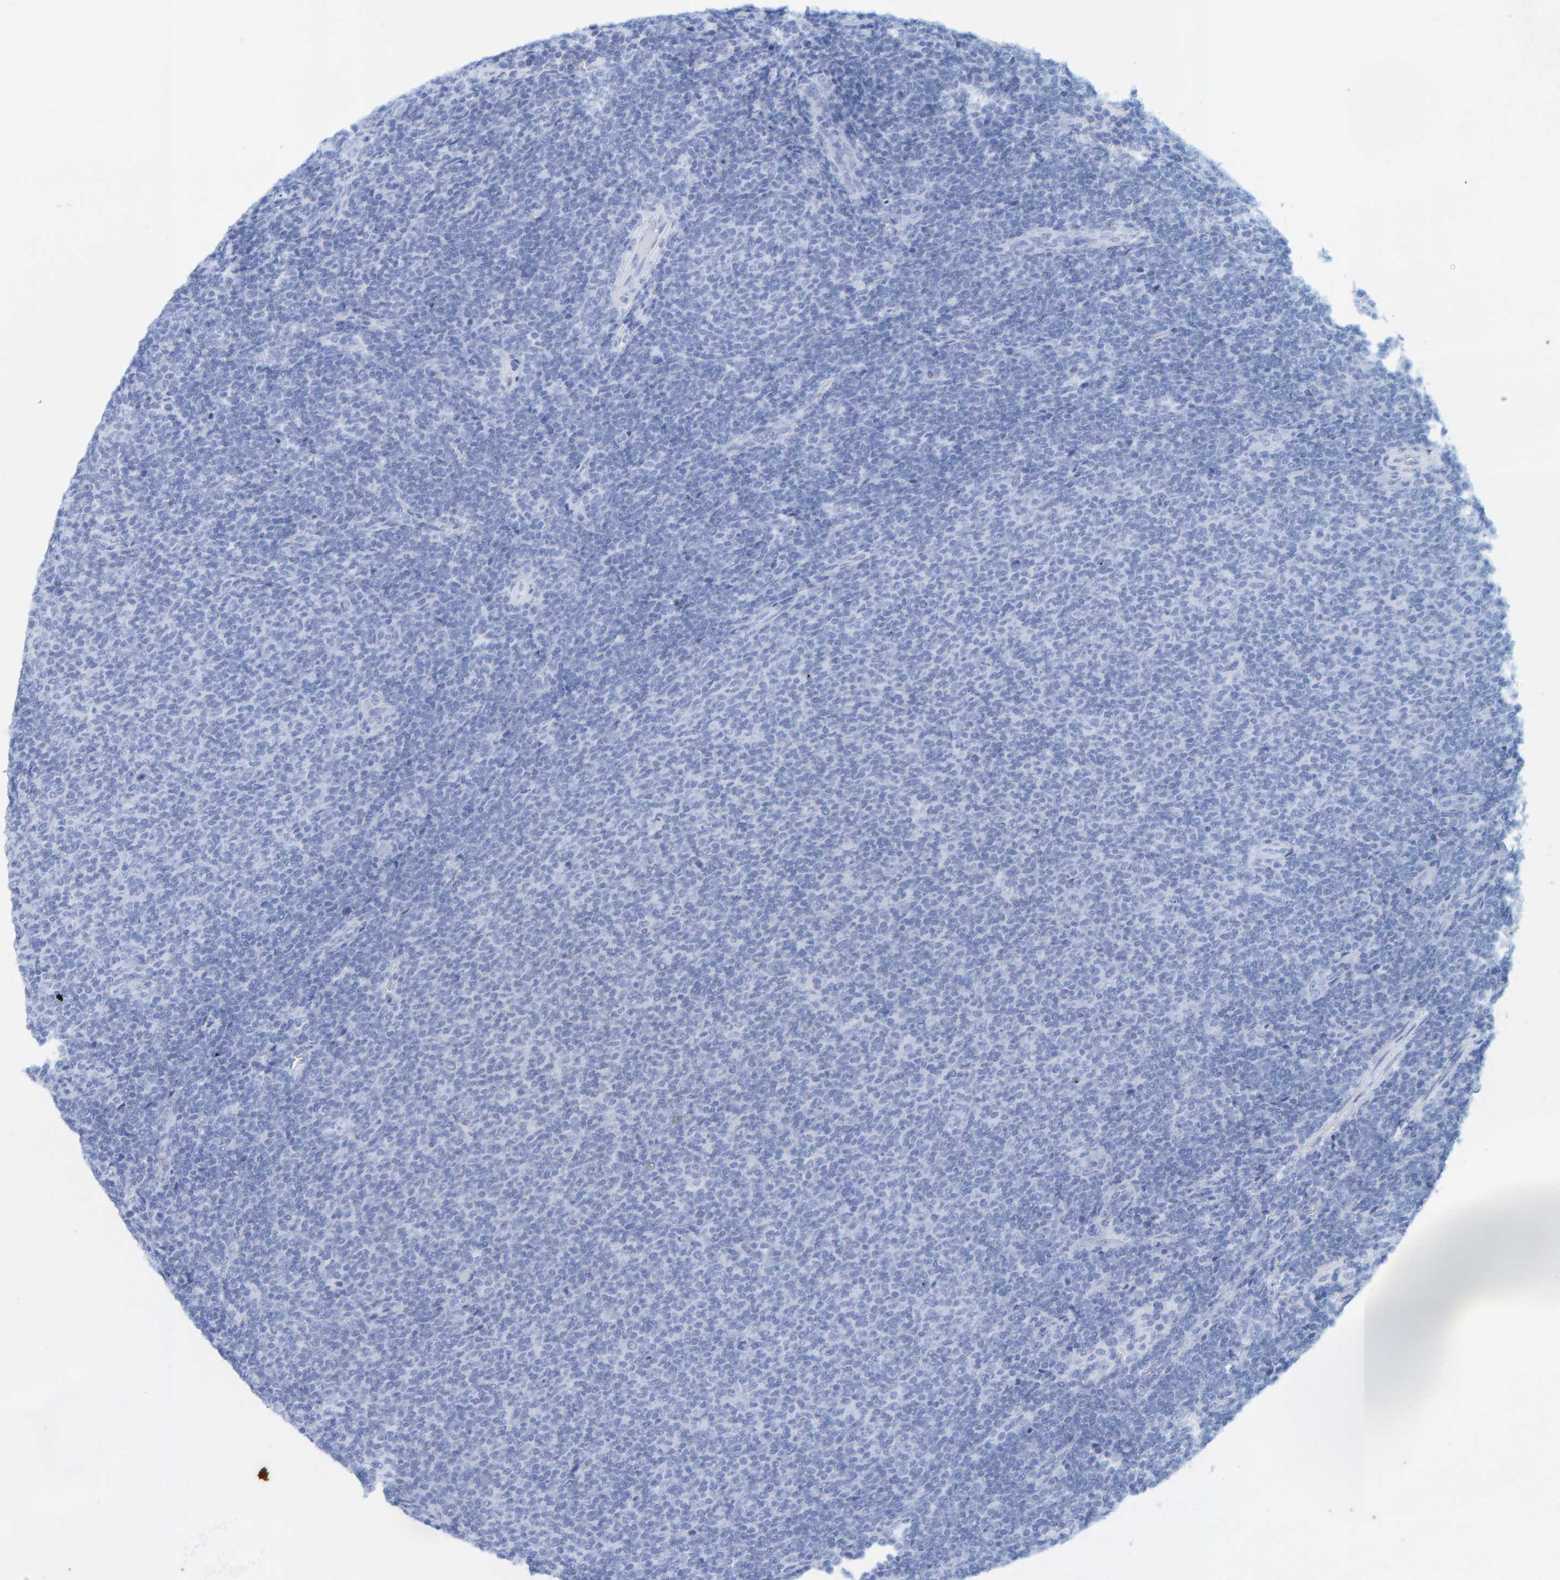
{"staining": {"intensity": "negative", "quantity": "none", "location": "none"}, "tissue": "lymphoma", "cell_type": "Tumor cells", "image_type": "cancer", "snomed": [{"axis": "morphology", "description": "Malignant lymphoma, non-Hodgkin's type, Low grade"}, {"axis": "topography", "description": "Lymph node"}], "caption": "The micrograph exhibits no staining of tumor cells in lymphoma.", "gene": "KRBA2", "patient": {"sex": "male", "age": 66}}